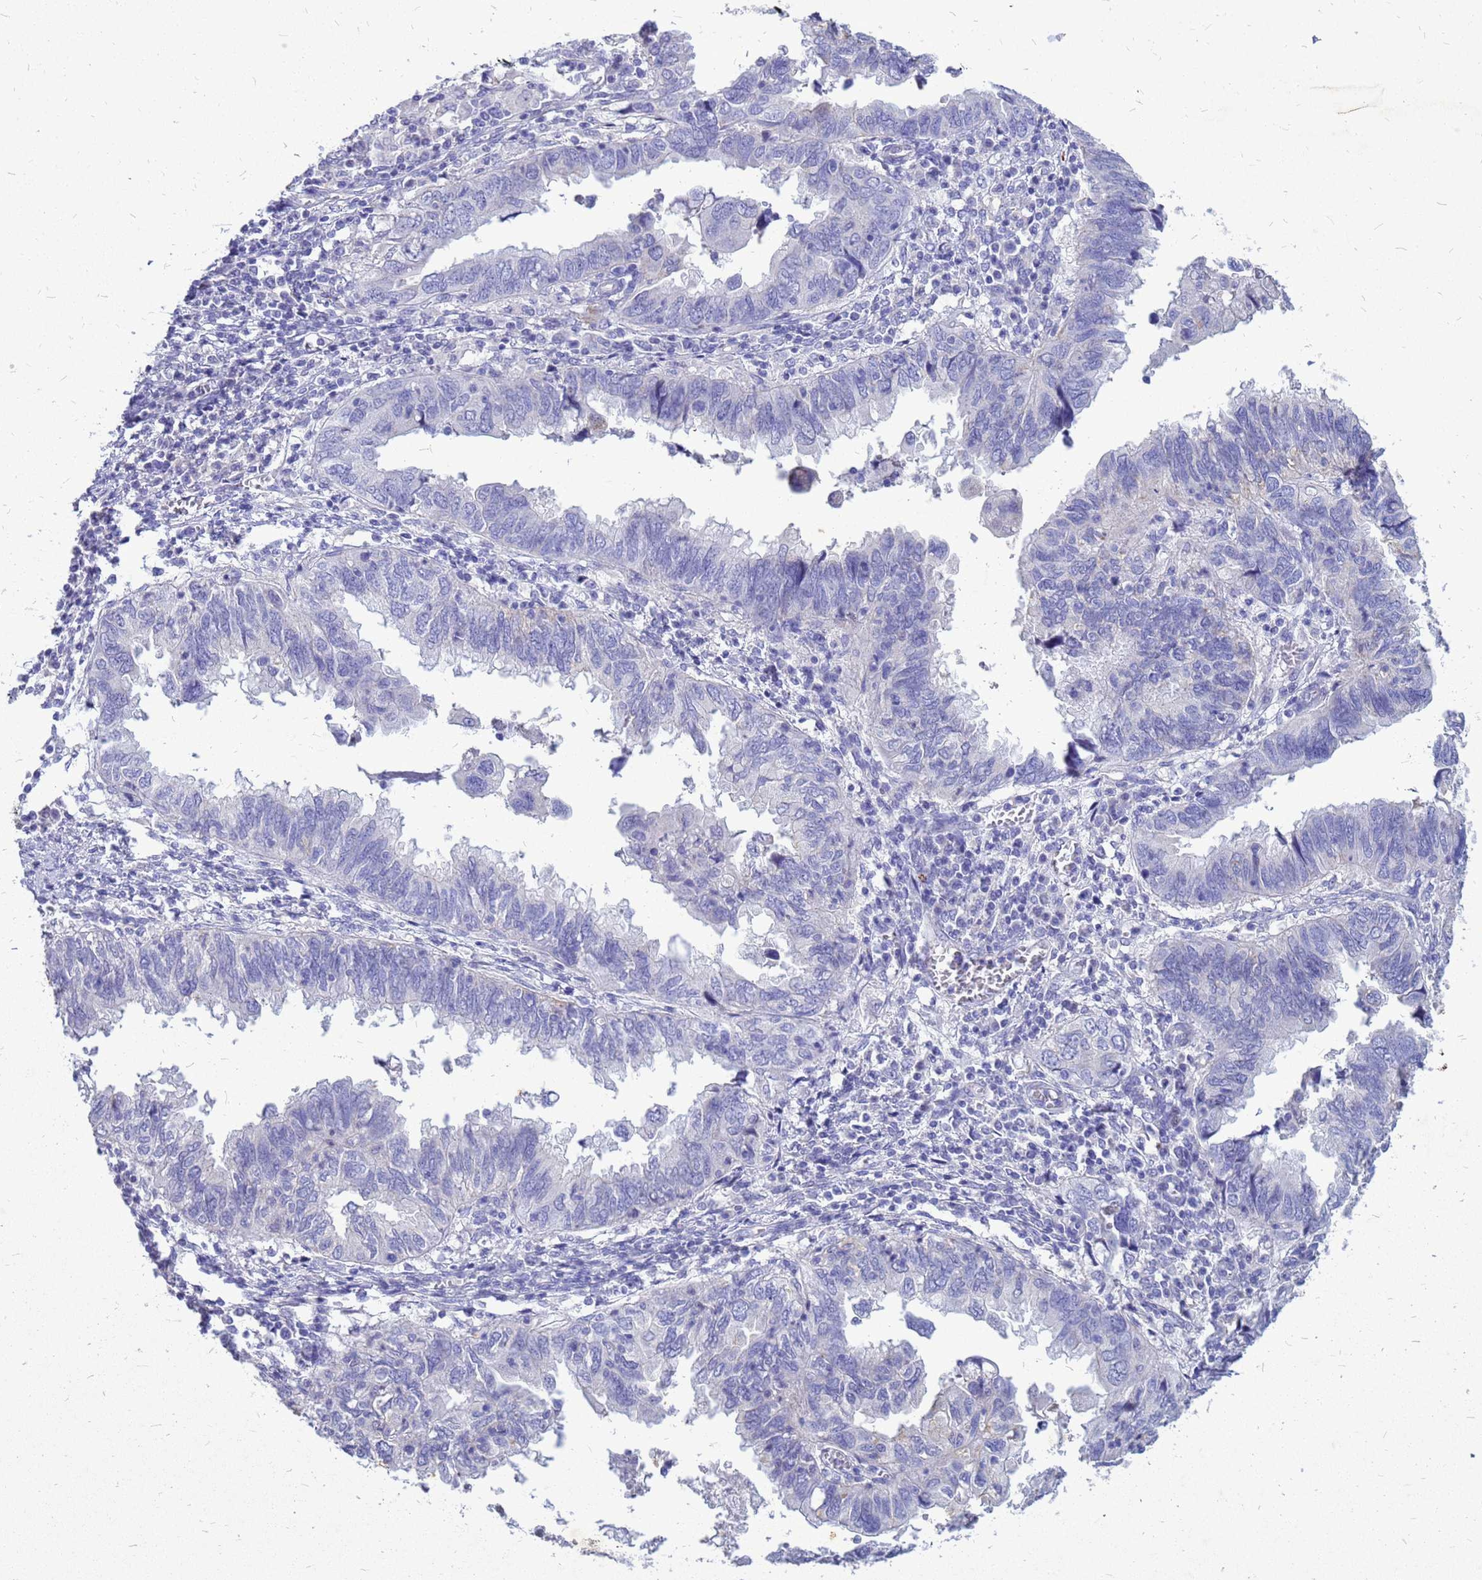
{"staining": {"intensity": "negative", "quantity": "none", "location": "none"}, "tissue": "endometrial cancer", "cell_type": "Tumor cells", "image_type": "cancer", "snomed": [{"axis": "morphology", "description": "Adenocarcinoma, NOS"}, {"axis": "topography", "description": "Uterus"}], "caption": "Human endometrial adenocarcinoma stained for a protein using immunohistochemistry (IHC) exhibits no staining in tumor cells.", "gene": "AKR1C1", "patient": {"sex": "female", "age": 77}}